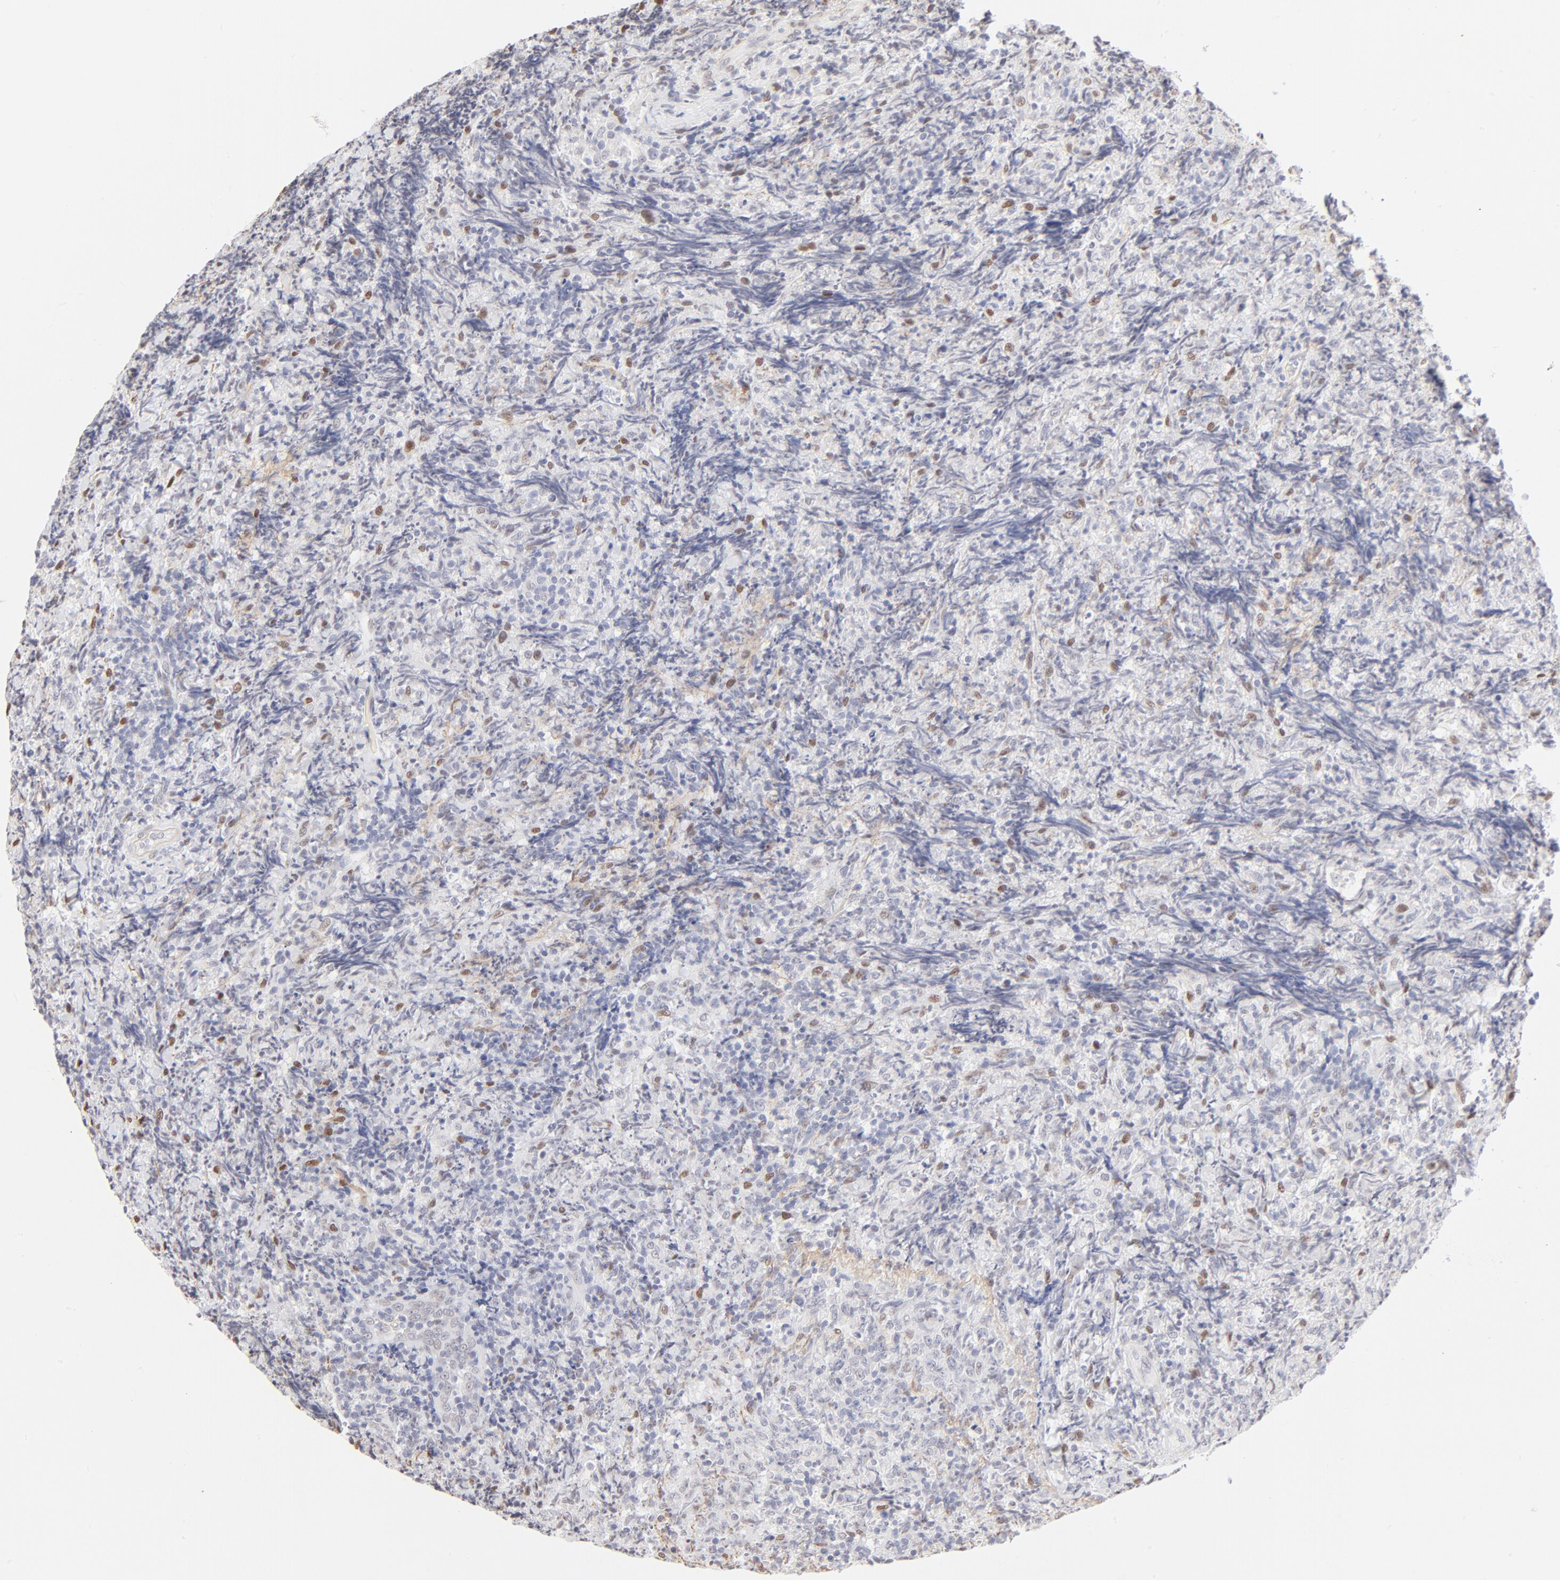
{"staining": {"intensity": "negative", "quantity": "none", "location": "none"}, "tissue": "lymphoma", "cell_type": "Tumor cells", "image_type": "cancer", "snomed": [{"axis": "morphology", "description": "Malignant lymphoma, non-Hodgkin's type, High grade"}, {"axis": "topography", "description": "Tonsil"}], "caption": "IHC histopathology image of neoplastic tissue: human malignant lymphoma, non-Hodgkin's type (high-grade) stained with DAB reveals no significant protein positivity in tumor cells.", "gene": "PBX1", "patient": {"sex": "female", "age": 36}}